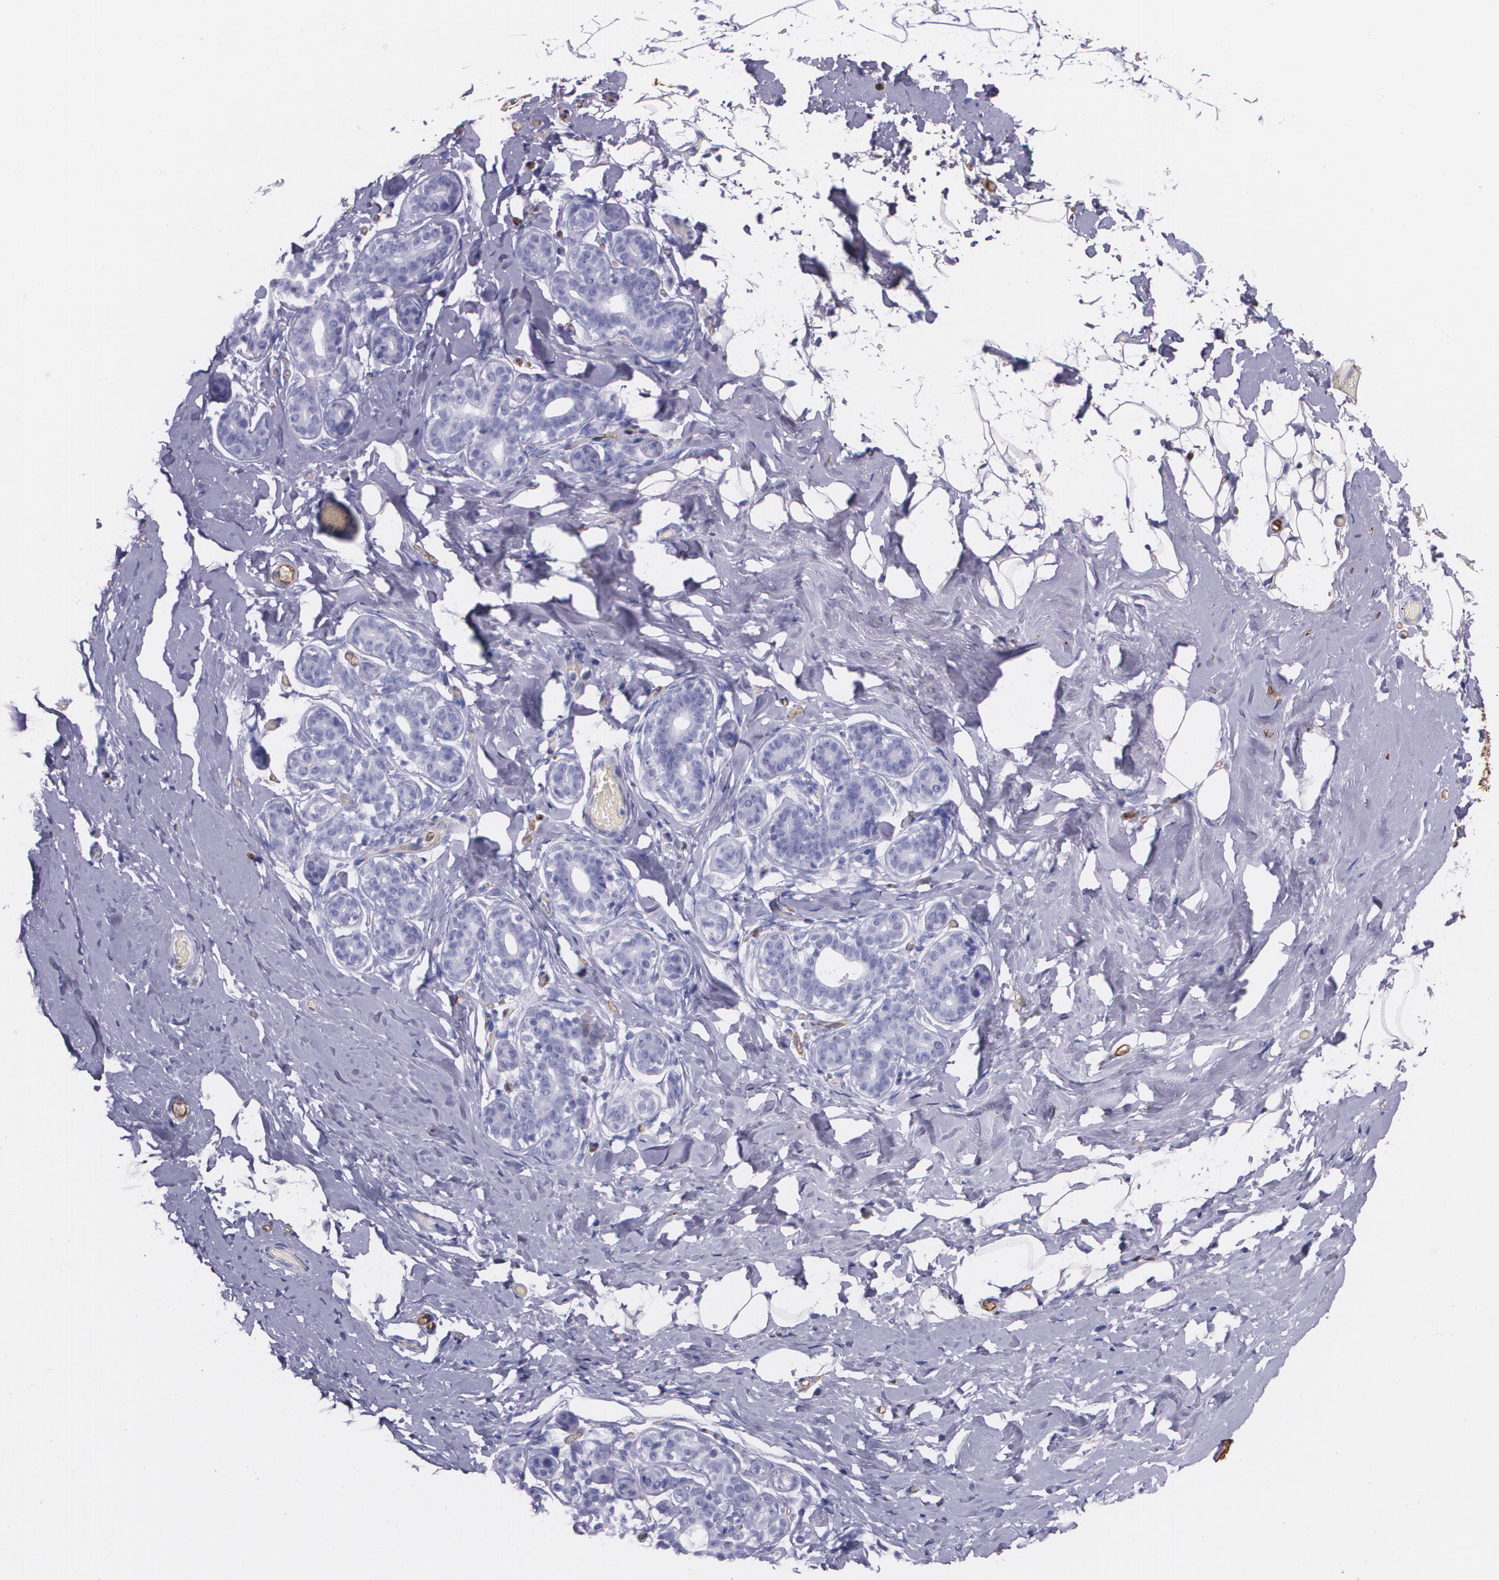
{"staining": {"intensity": "negative", "quantity": "none", "location": "none"}, "tissue": "breast", "cell_type": "Adipocytes", "image_type": "normal", "snomed": [{"axis": "morphology", "description": "Normal tissue, NOS"}, {"axis": "topography", "description": "Breast"}, {"axis": "topography", "description": "Soft tissue"}], "caption": "The immunohistochemistry (IHC) photomicrograph has no significant positivity in adipocytes of breast. (DAB immunohistochemistry (IHC), high magnification).", "gene": "MMP2", "patient": {"sex": "female", "age": 75}}